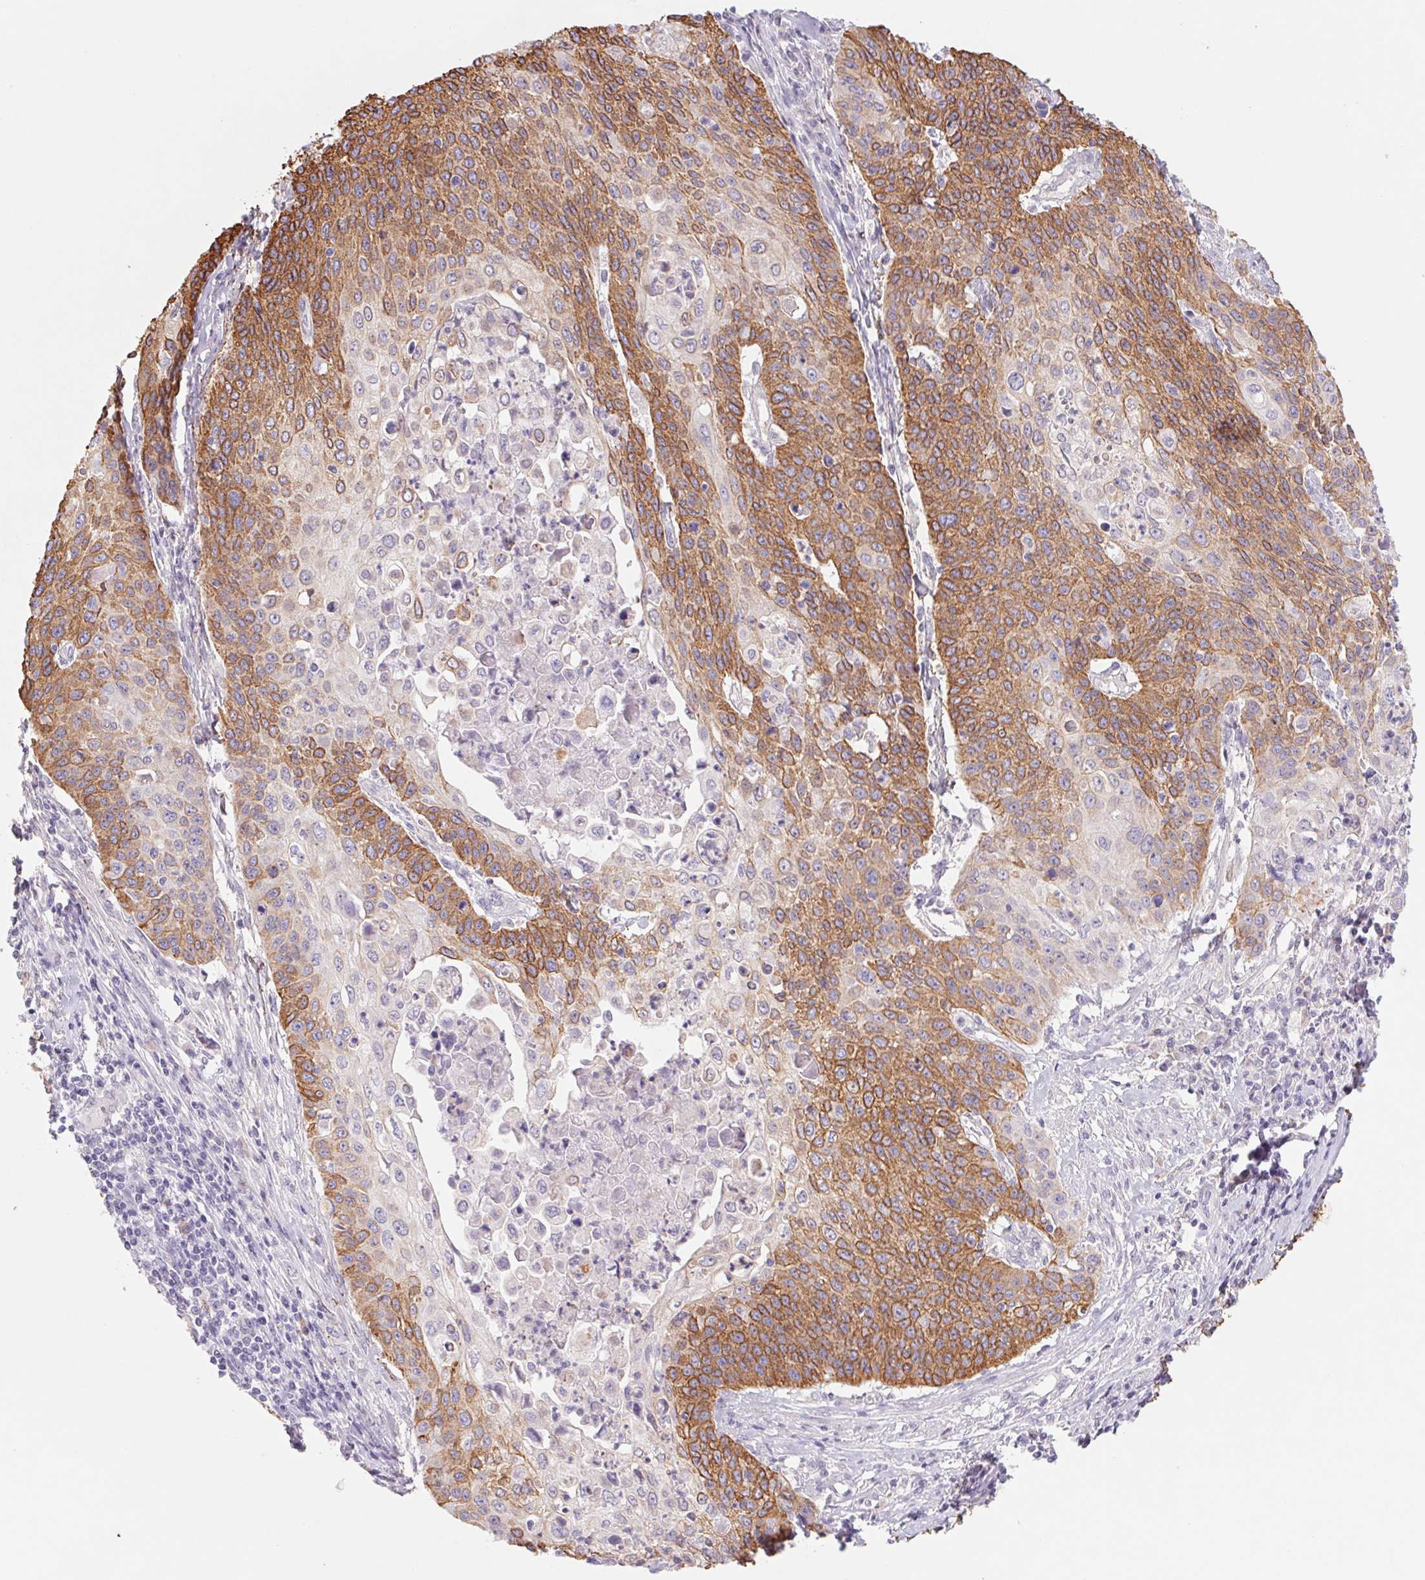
{"staining": {"intensity": "moderate", "quantity": "25%-75%", "location": "cytoplasmic/membranous"}, "tissue": "cervical cancer", "cell_type": "Tumor cells", "image_type": "cancer", "snomed": [{"axis": "morphology", "description": "Squamous cell carcinoma, NOS"}, {"axis": "topography", "description": "Cervix"}], "caption": "A histopathology image of cervical cancer stained for a protein demonstrates moderate cytoplasmic/membranous brown staining in tumor cells. (DAB (3,3'-diaminobenzidine) = brown stain, brightfield microscopy at high magnification).", "gene": "PNMA8B", "patient": {"sex": "female", "age": 65}}